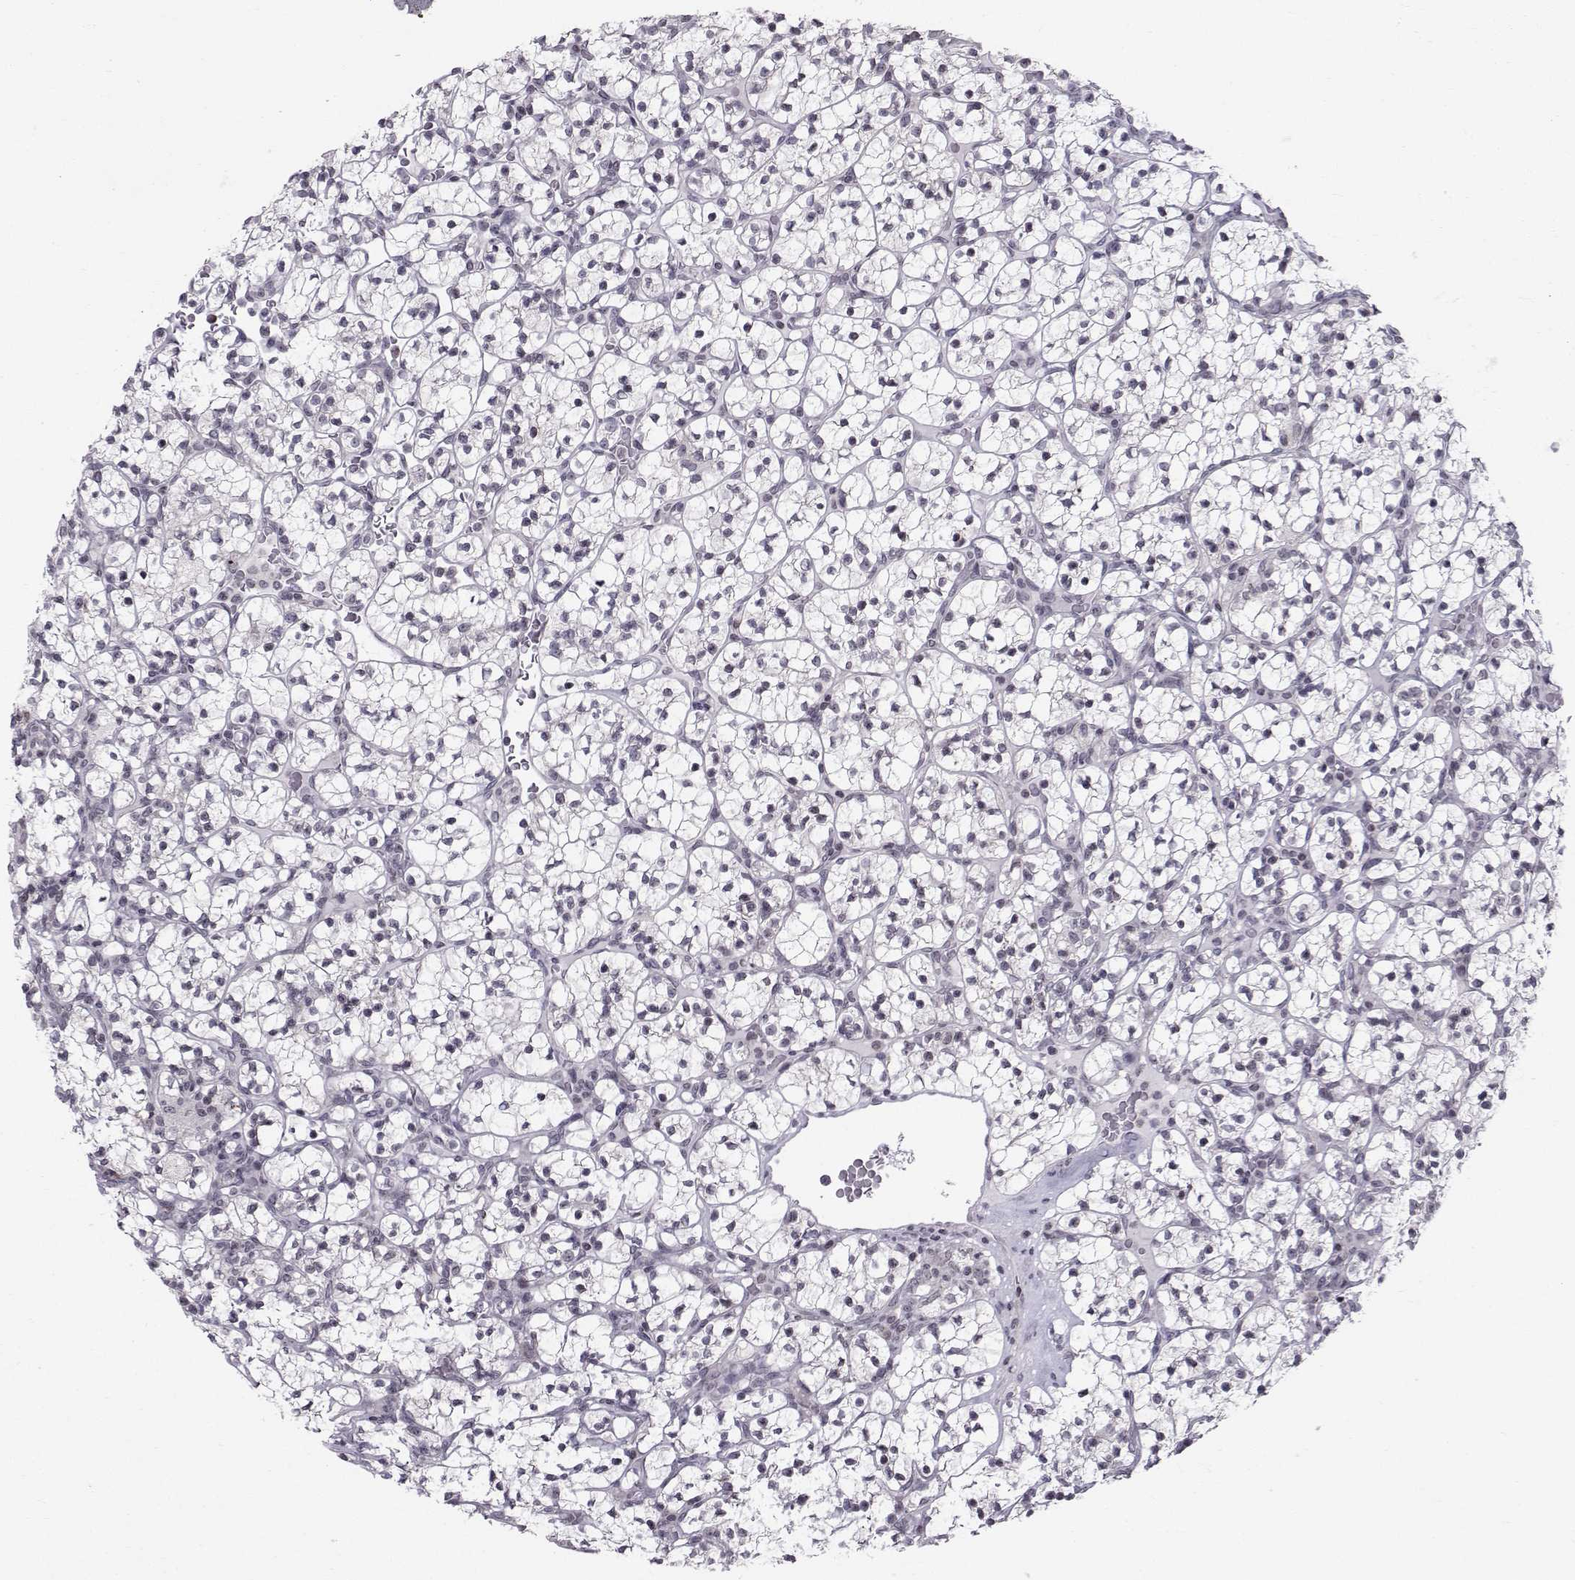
{"staining": {"intensity": "negative", "quantity": "none", "location": "none"}, "tissue": "renal cancer", "cell_type": "Tumor cells", "image_type": "cancer", "snomed": [{"axis": "morphology", "description": "Adenocarcinoma, NOS"}, {"axis": "topography", "description": "Kidney"}], "caption": "Immunohistochemistry (IHC) photomicrograph of human renal cancer (adenocarcinoma) stained for a protein (brown), which demonstrates no staining in tumor cells.", "gene": "MARCHF4", "patient": {"sex": "female", "age": 89}}